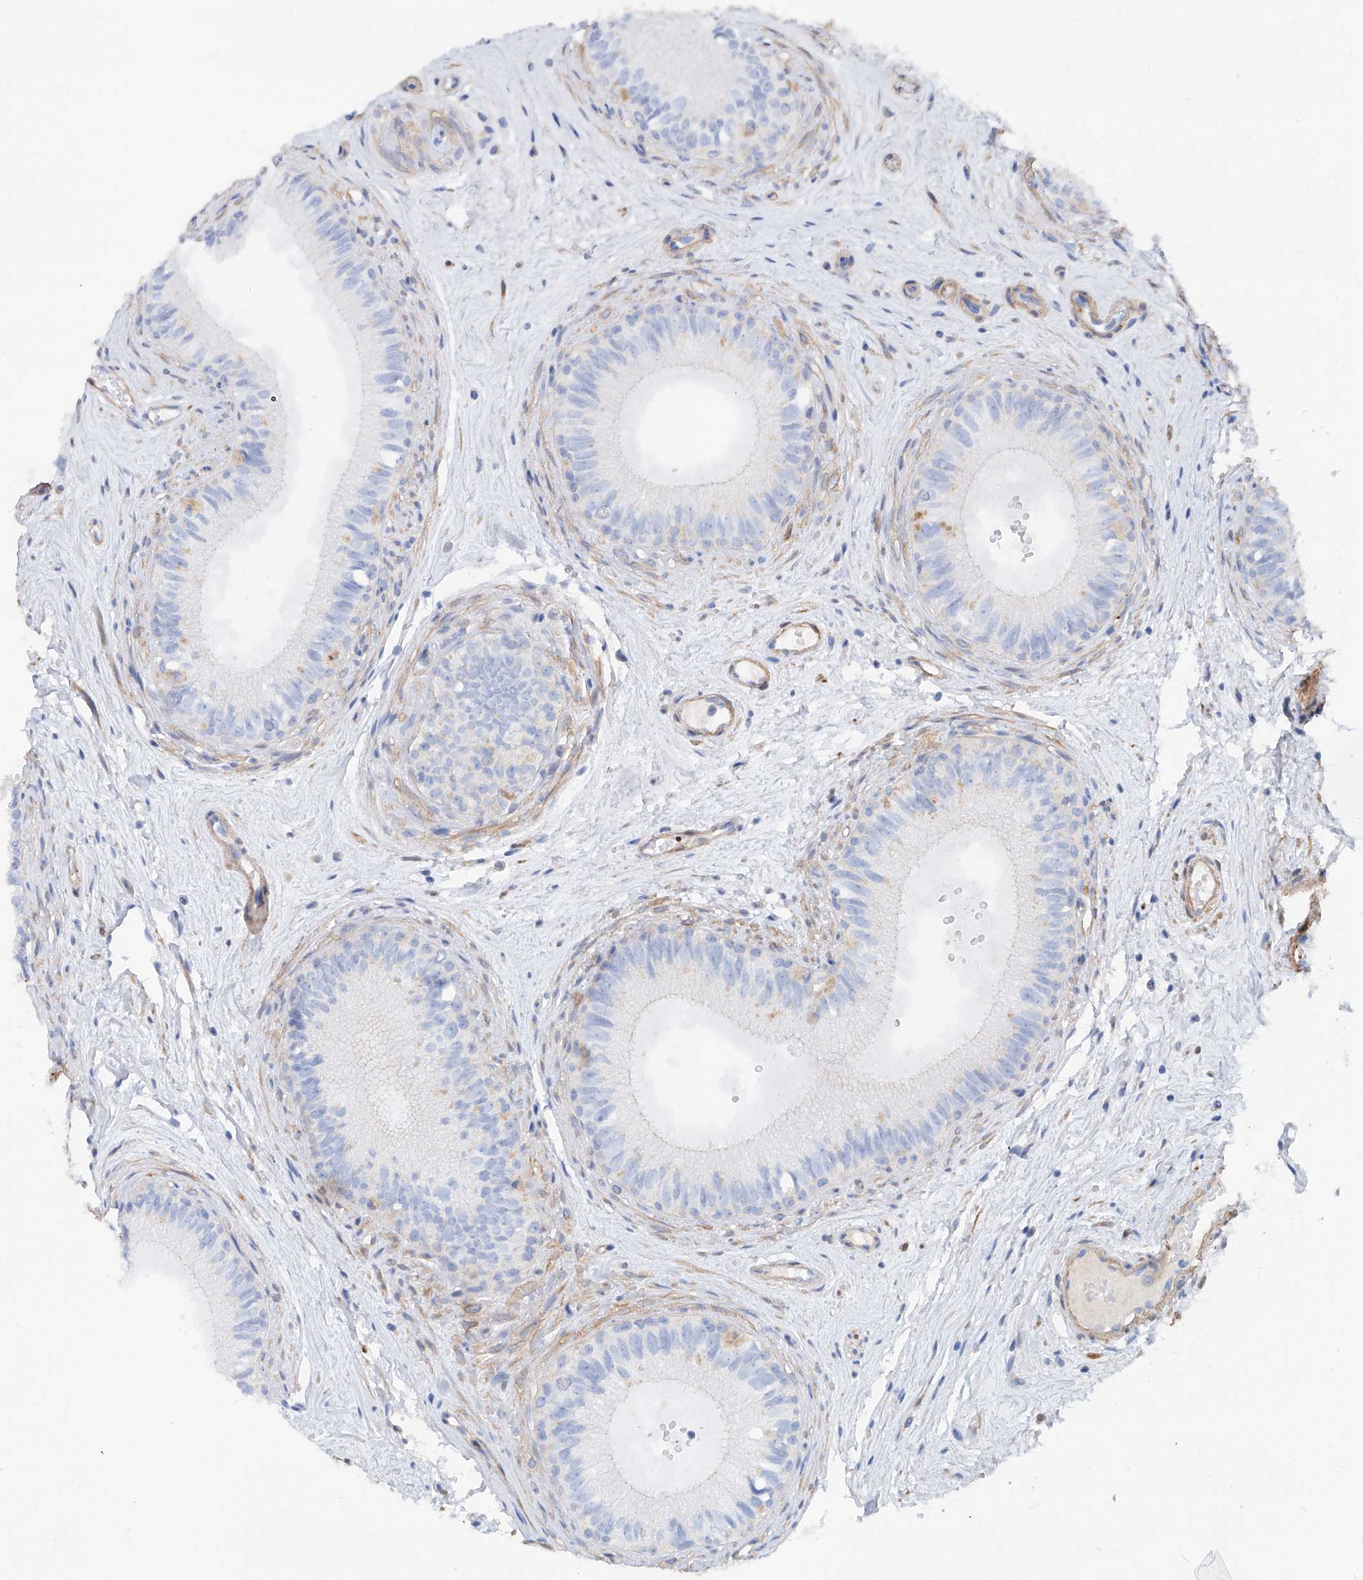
{"staining": {"intensity": "negative", "quantity": "none", "location": "none"}, "tissue": "epididymis", "cell_type": "Glandular cells", "image_type": "normal", "snomed": [{"axis": "morphology", "description": "Normal tissue, NOS"}, {"axis": "topography", "description": "Epididymis"}], "caption": "Protein analysis of normal epididymis exhibits no significant staining in glandular cells. (DAB (3,3'-diaminobenzidine) immunohistochemistry (IHC) visualized using brightfield microscopy, high magnification).", "gene": "TAS2R60", "patient": {"sex": "male", "age": 71}}